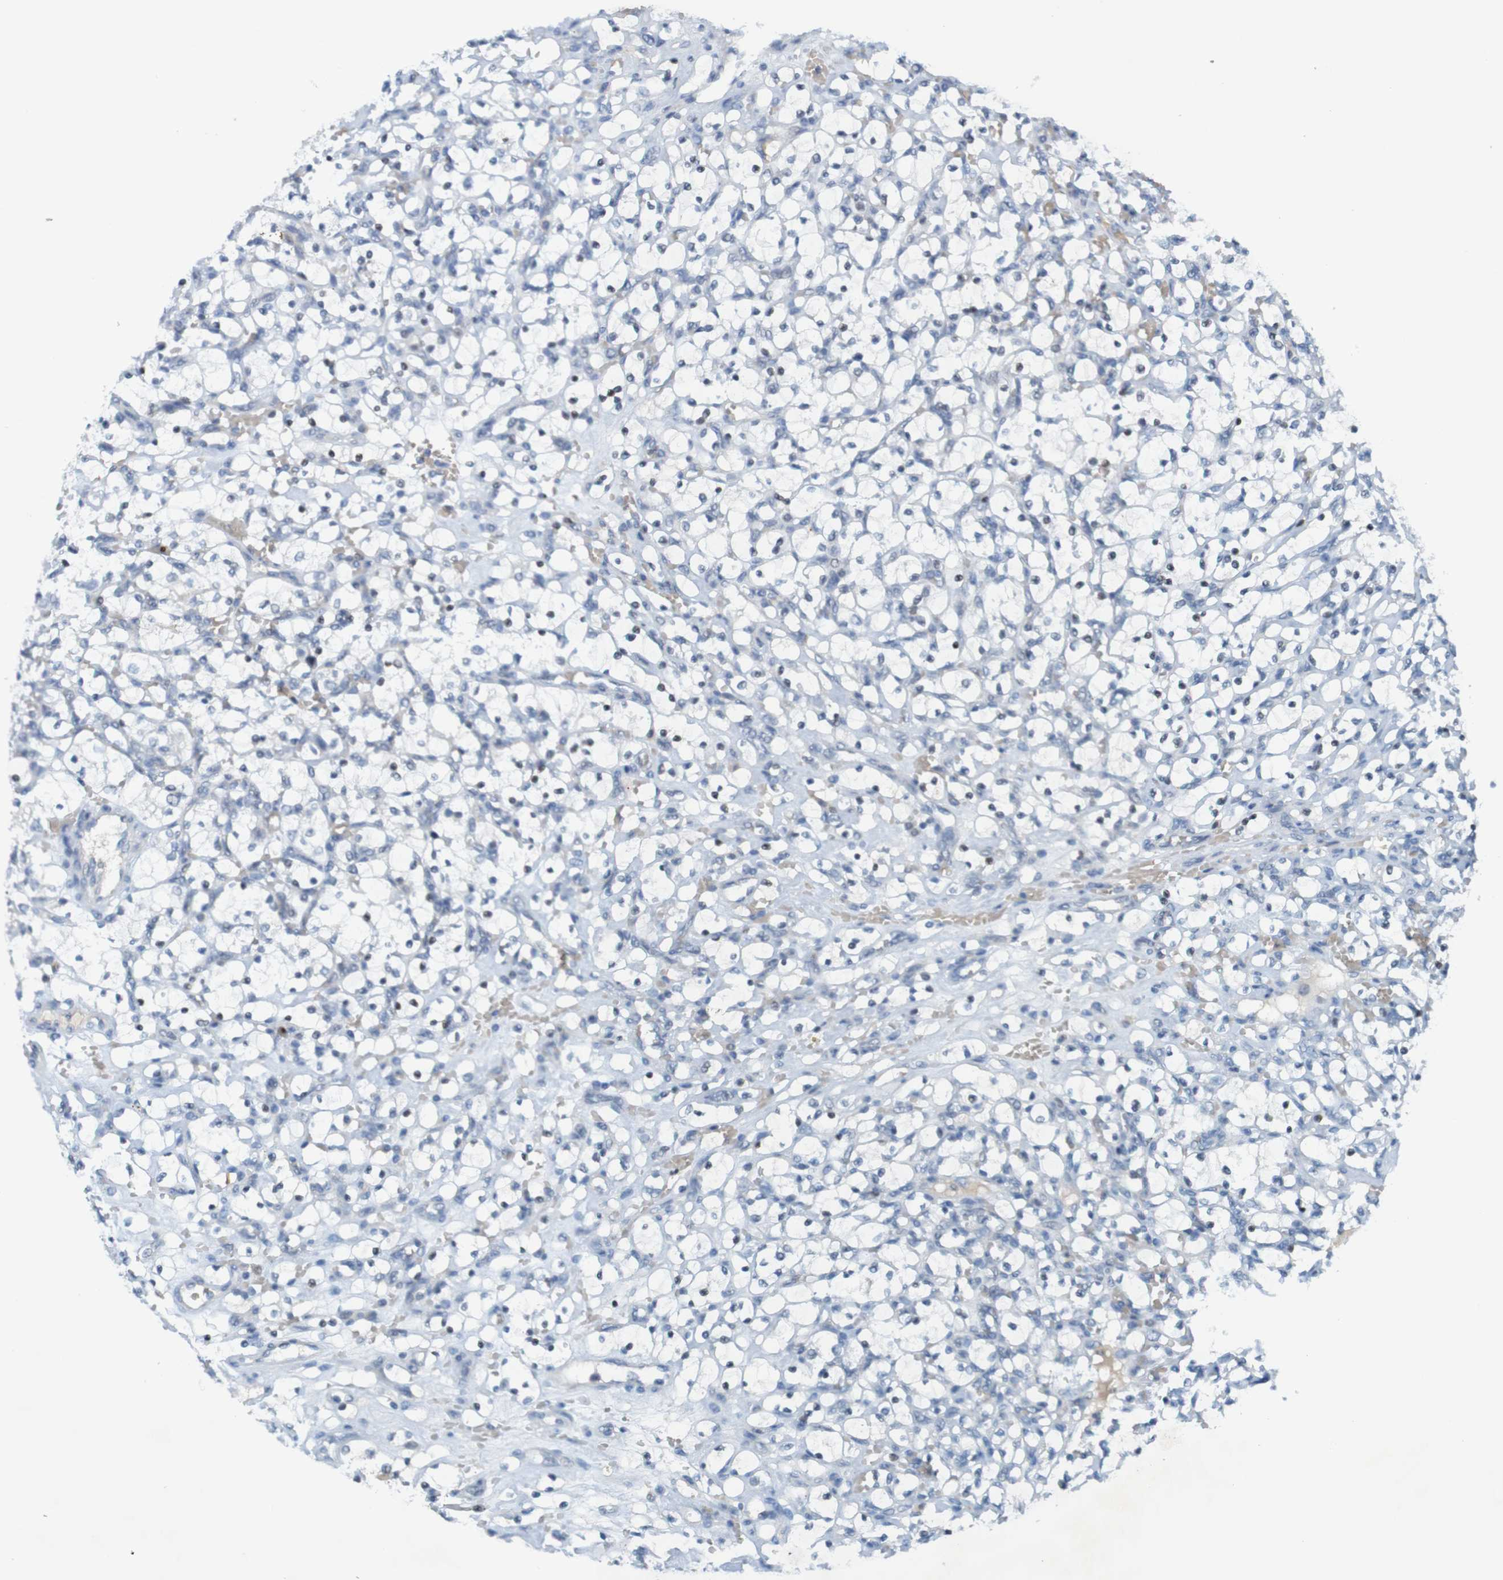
{"staining": {"intensity": "negative", "quantity": "none", "location": "none"}, "tissue": "renal cancer", "cell_type": "Tumor cells", "image_type": "cancer", "snomed": [{"axis": "morphology", "description": "Adenocarcinoma, NOS"}, {"axis": "topography", "description": "Kidney"}], "caption": "This is an immunohistochemistry photomicrograph of human renal cancer (adenocarcinoma). There is no staining in tumor cells.", "gene": "USP36", "patient": {"sex": "female", "age": 69}}